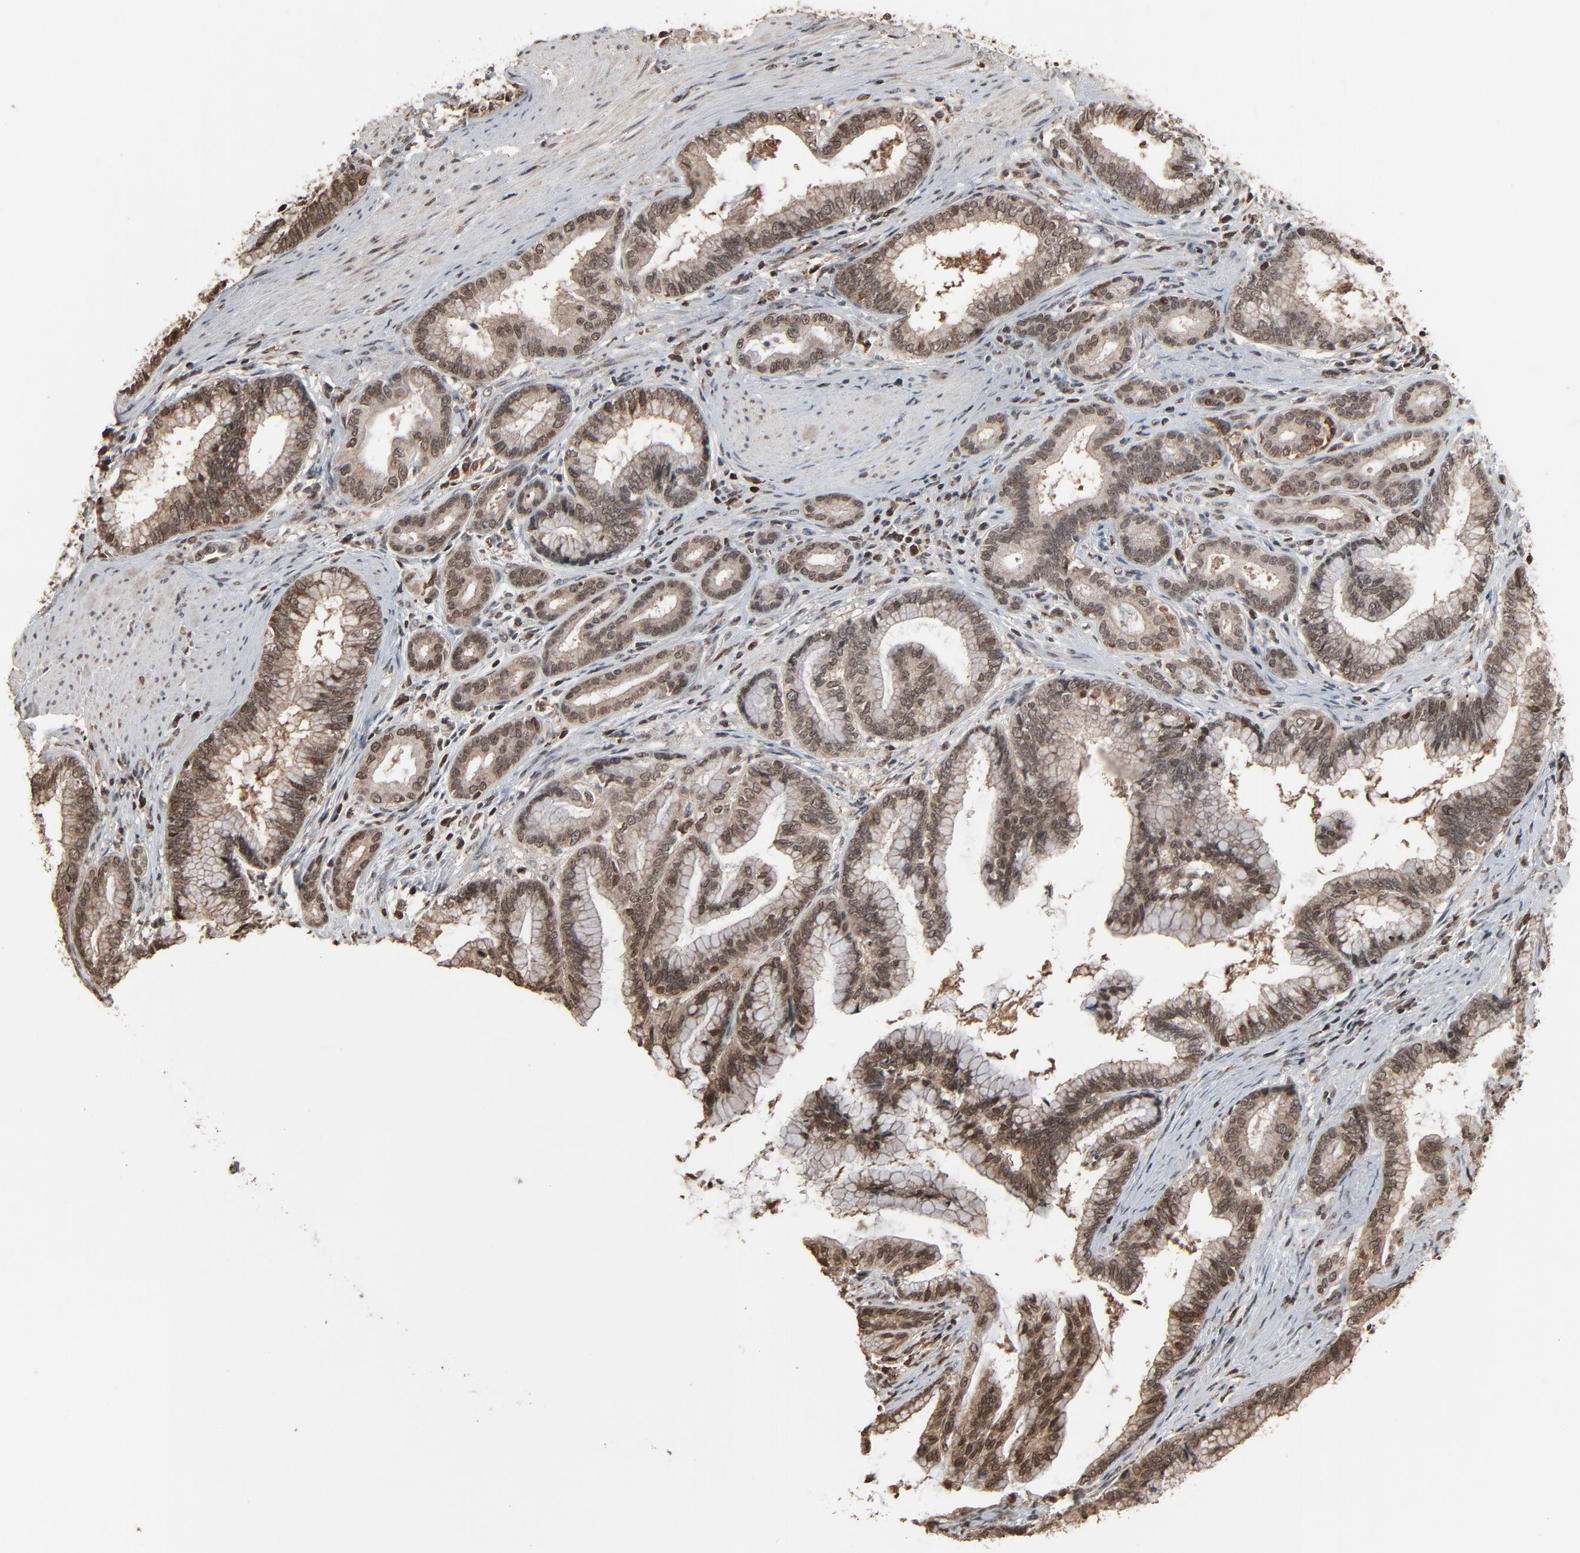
{"staining": {"intensity": "moderate", "quantity": ">75%", "location": "cytoplasmic/membranous,nuclear"}, "tissue": "pancreatic cancer", "cell_type": "Tumor cells", "image_type": "cancer", "snomed": [{"axis": "morphology", "description": "Adenocarcinoma, NOS"}, {"axis": "topography", "description": "Pancreas"}], "caption": "Human pancreatic cancer (adenocarcinoma) stained with a protein marker demonstrates moderate staining in tumor cells.", "gene": "RPS6KA3", "patient": {"sex": "female", "age": 64}}